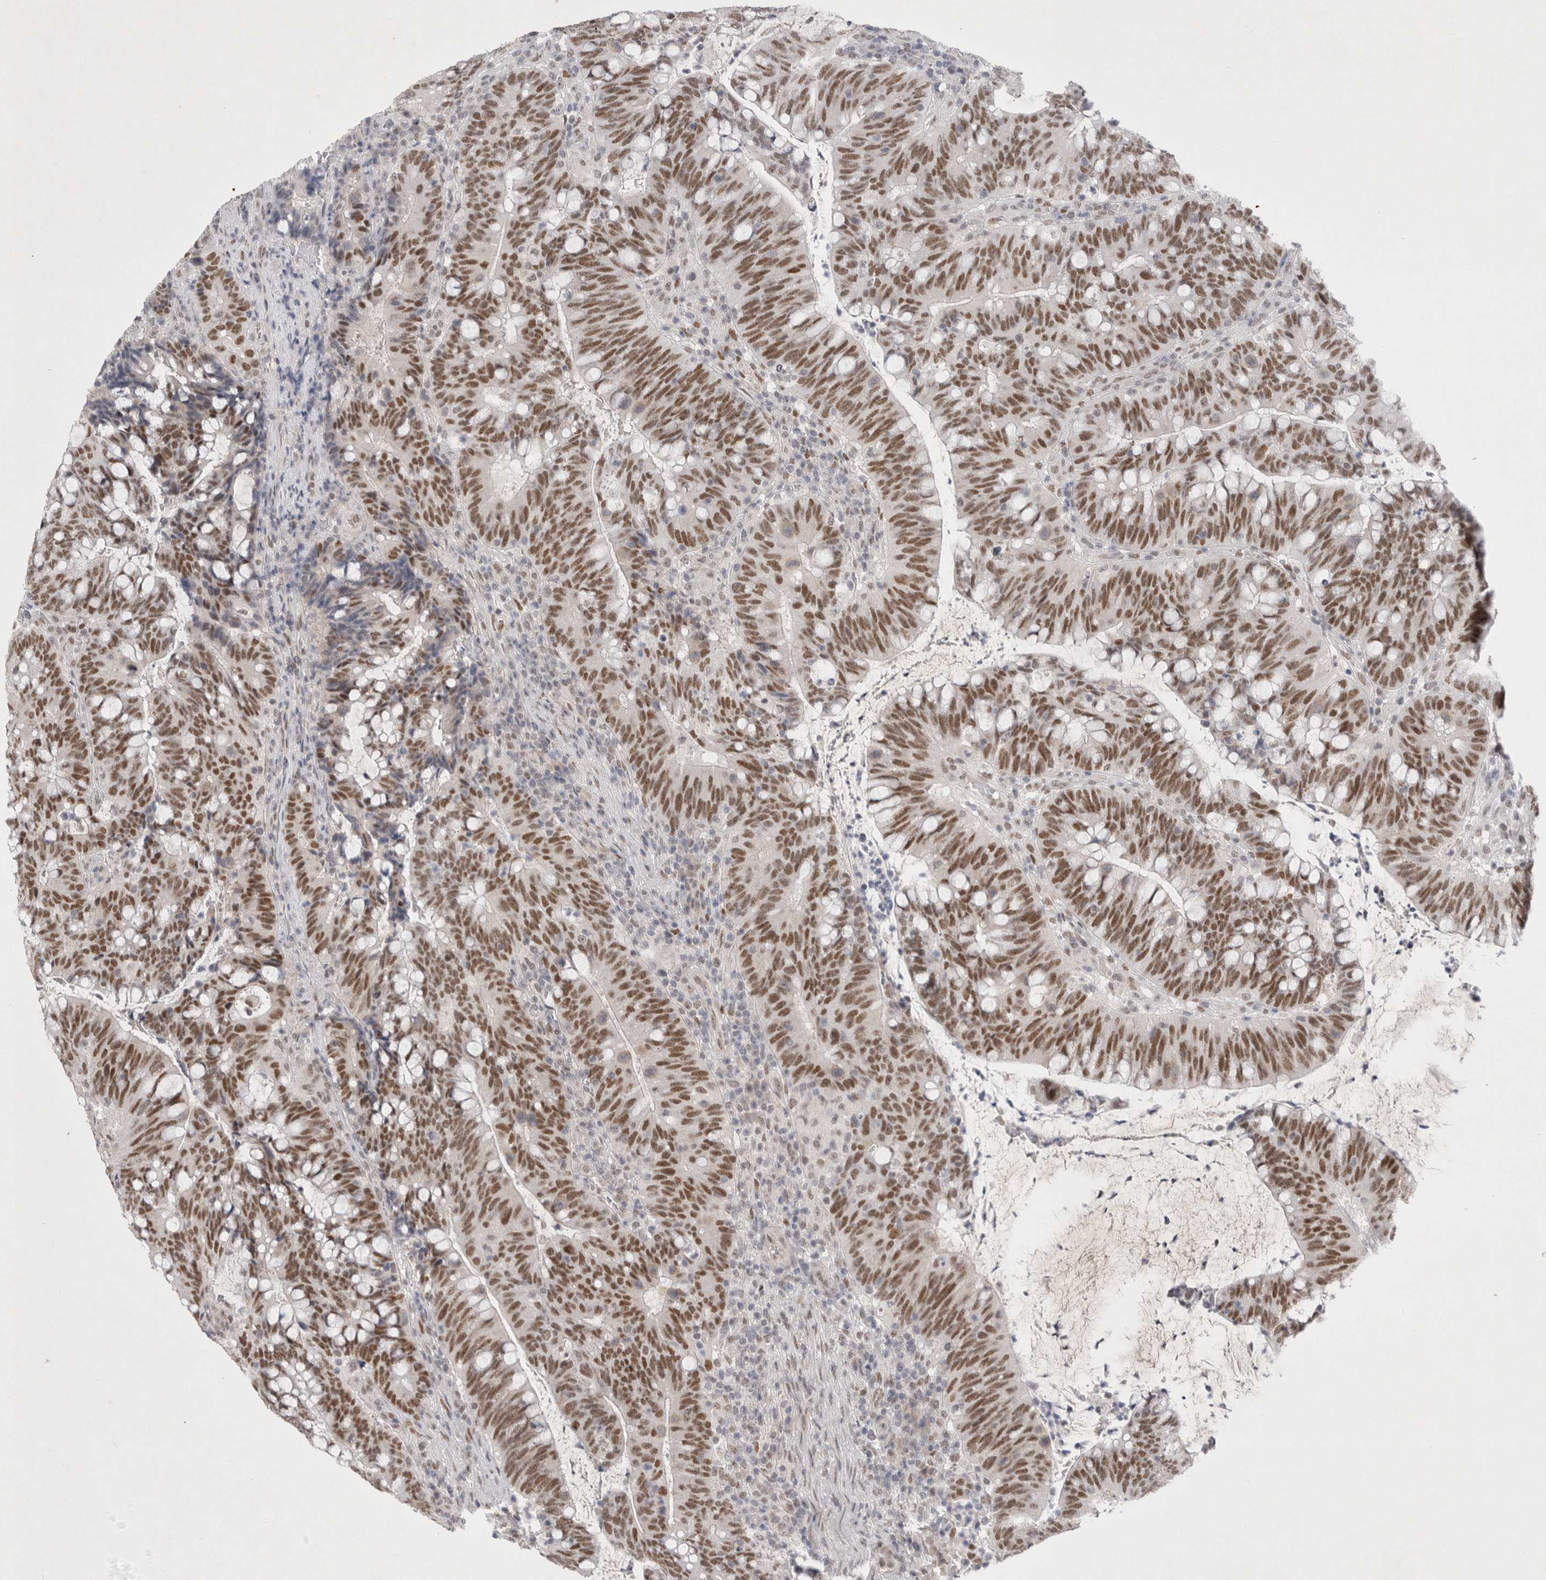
{"staining": {"intensity": "moderate", "quantity": ">75%", "location": "nuclear"}, "tissue": "colorectal cancer", "cell_type": "Tumor cells", "image_type": "cancer", "snomed": [{"axis": "morphology", "description": "Adenocarcinoma, NOS"}, {"axis": "topography", "description": "Colon"}], "caption": "Immunohistochemistry (IHC) photomicrograph of neoplastic tissue: human adenocarcinoma (colorectal) stained using immunohistochemistry (IHC) reveals medium levels of moderate protein expression localized specifically in the nuclear of tumor cells, appearing as a nuclear brown color.", "gene": "RECQL4", "patient": {"sex": "female", "age": 66}}